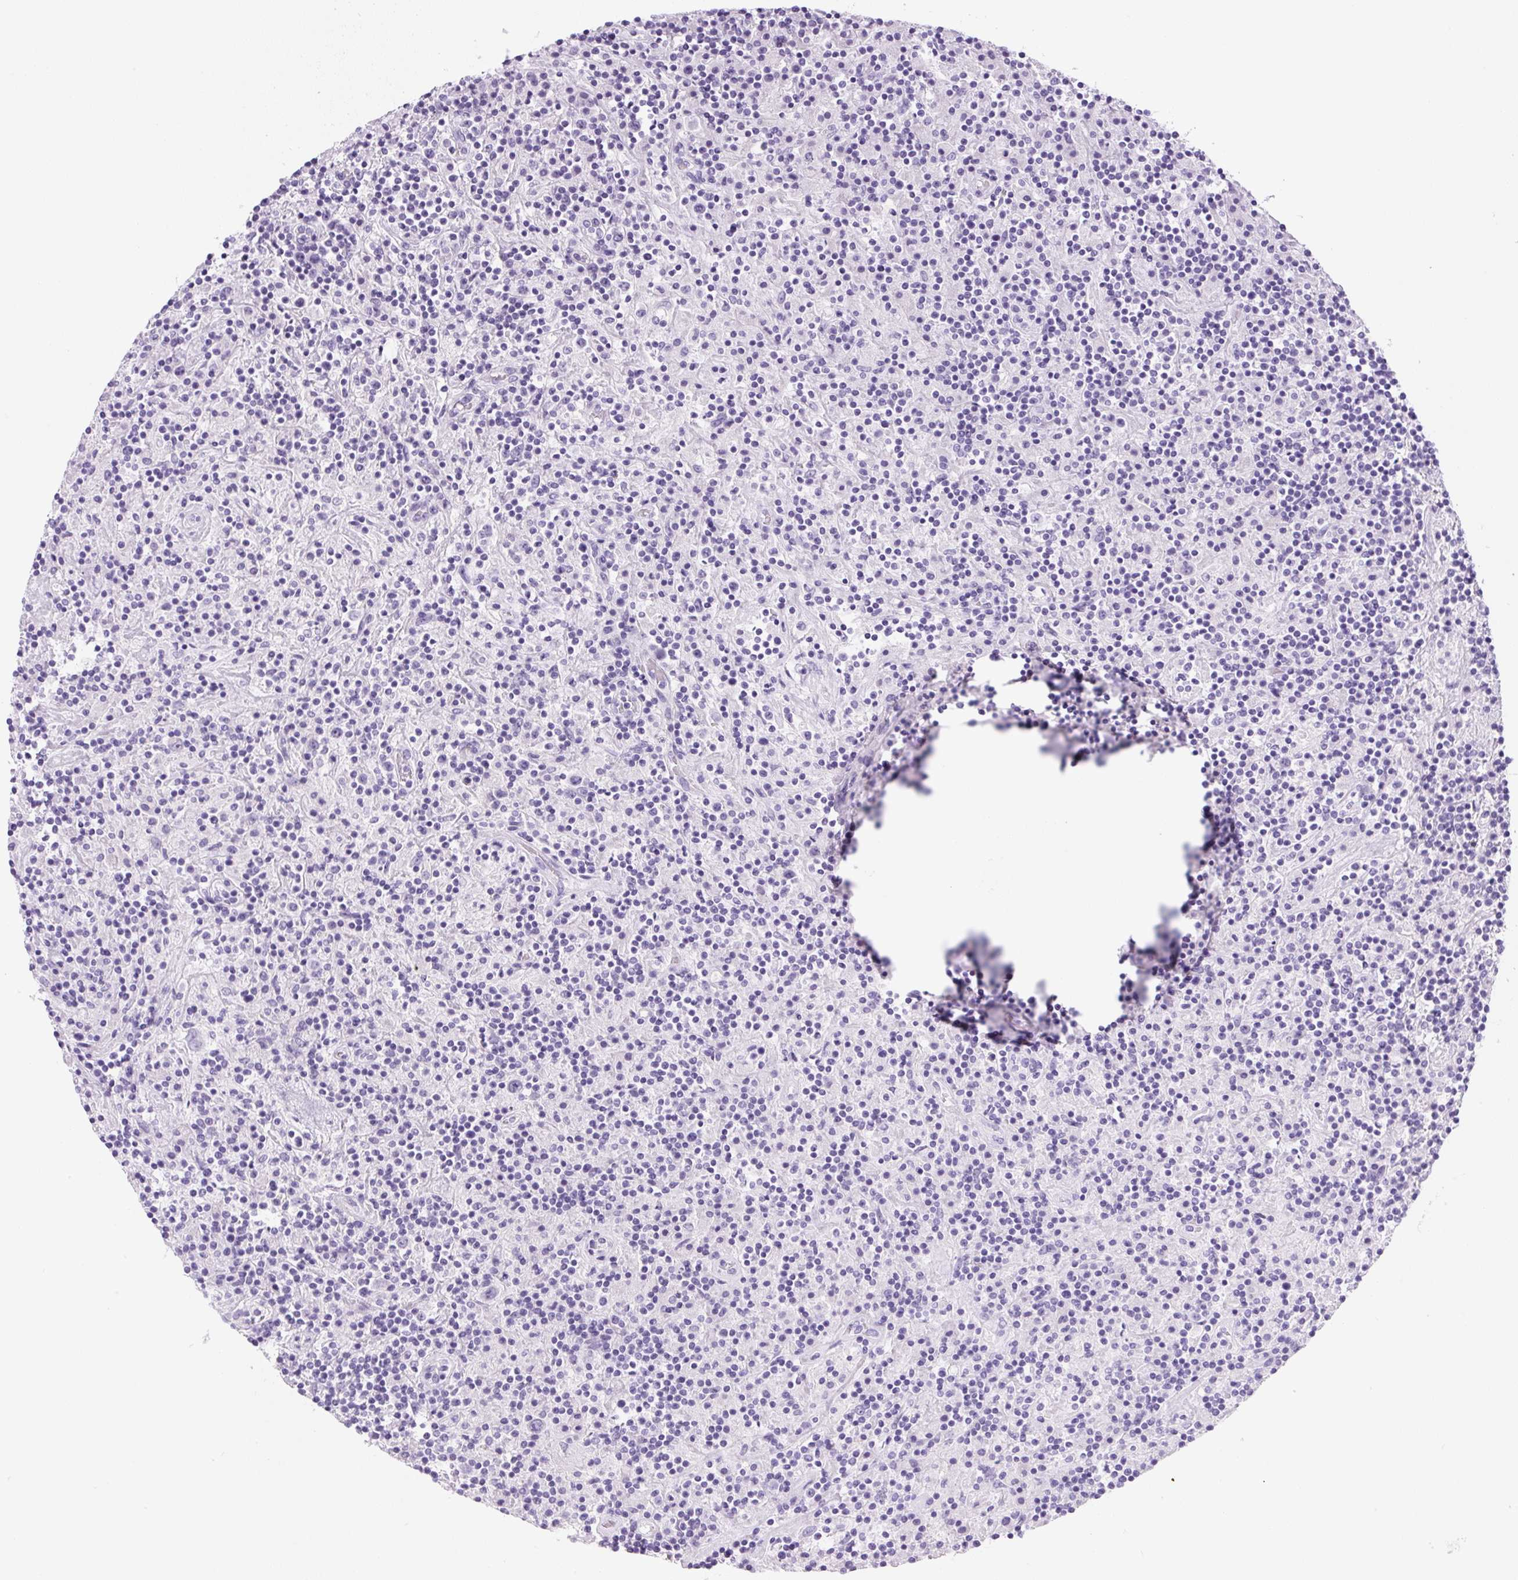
{"staining": {"intensity": "negative", "quantity": "none", "location": "none"}, "tissue": "lymphoma", "cell_type": "Tumor cells", "image_type": "cancer", "snomed": [{"axis": "morphology", "description": "Hodgkin's disease, NOS"}, {"axis": "topography", "description": "Lymph node"}], "caption": "Immunohistochemistry (IHC) of human Hodgkin's disease reveals no positivity in tumor cells.", "gene": "PRRT1", "patient": {"sex": "male", "age": 70}}